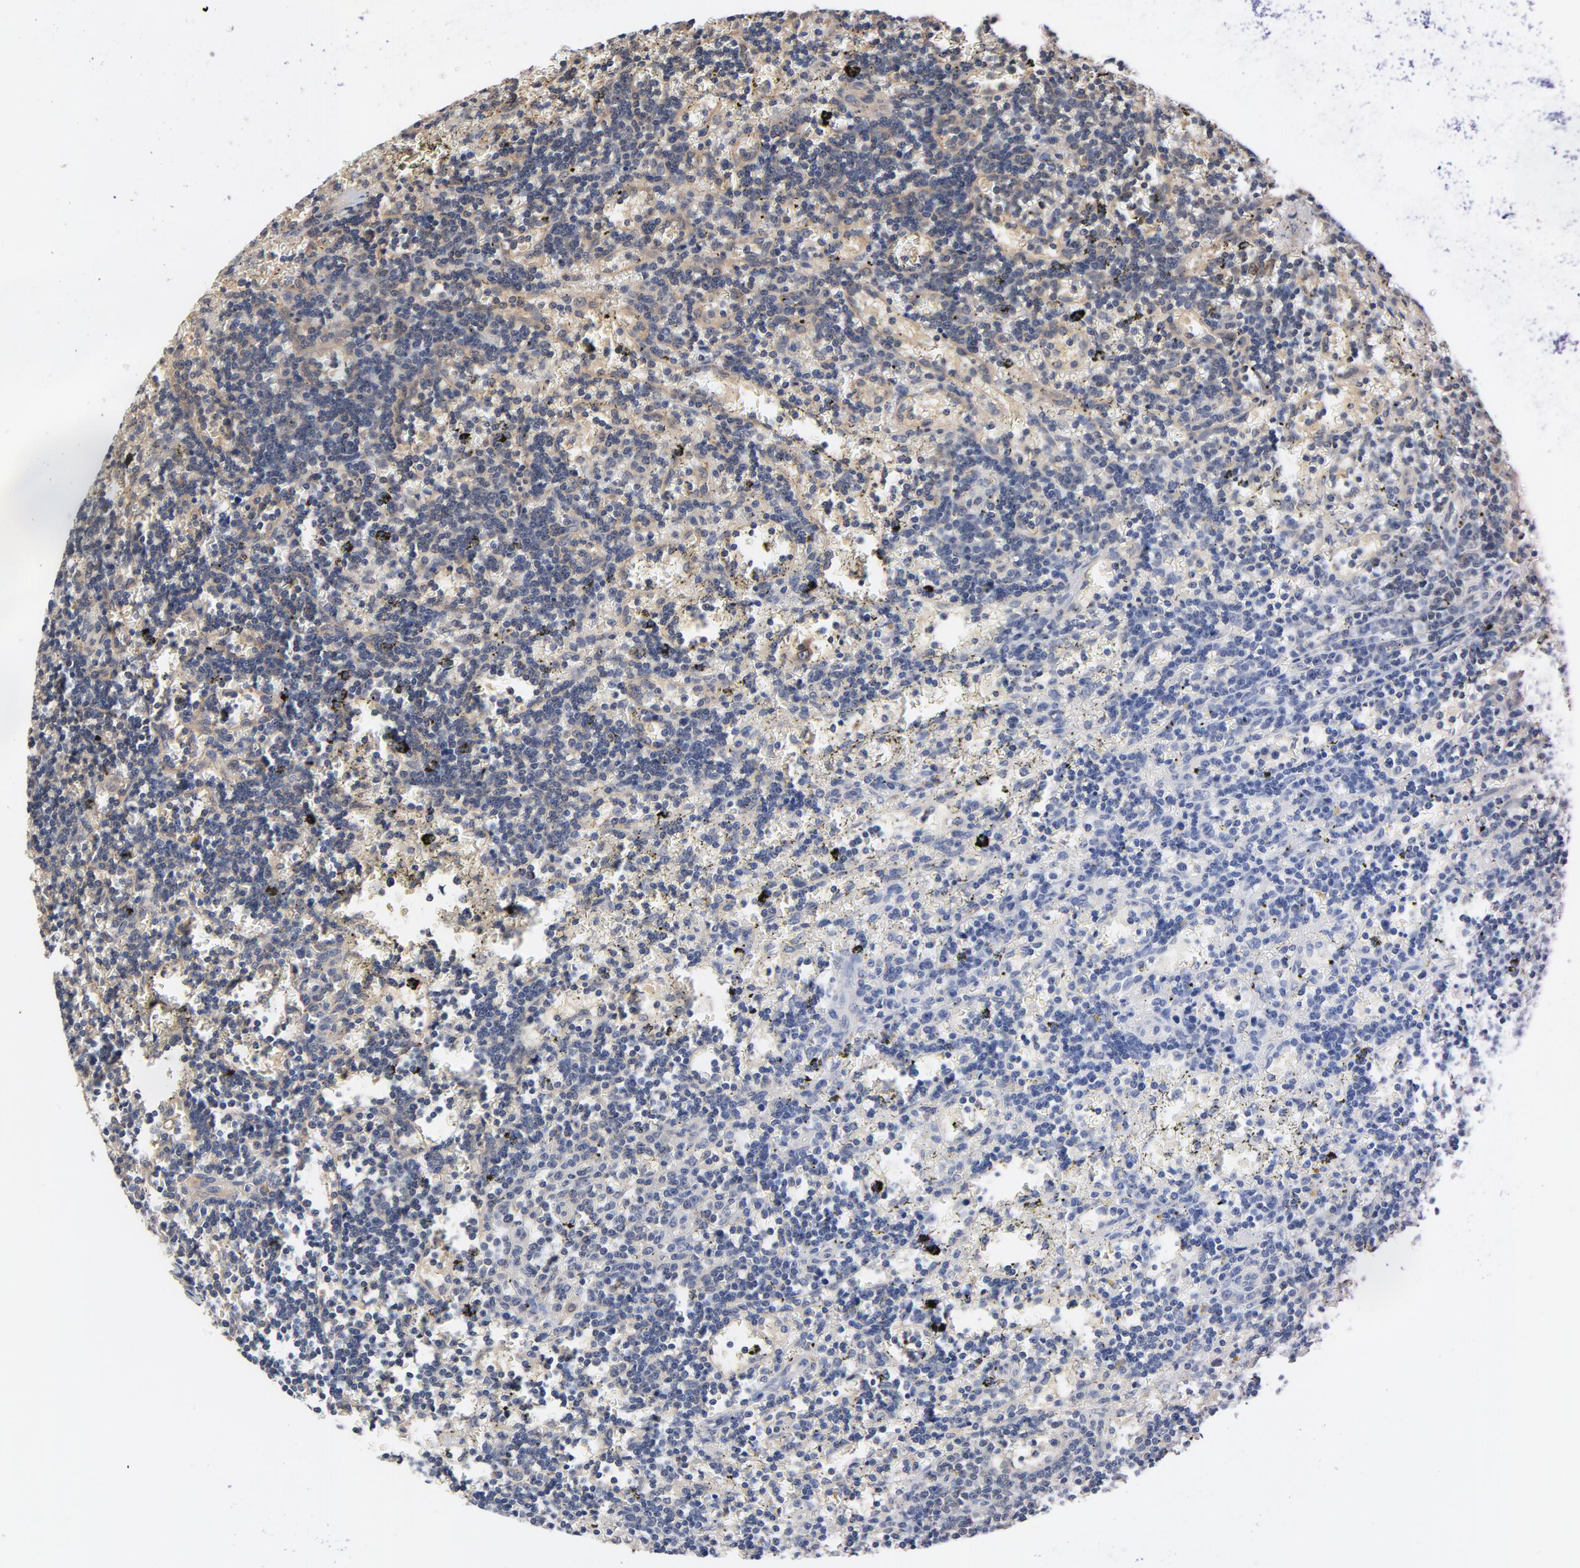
{"staining": {"intensity": "negative", "quantity": "none", "location": "none"}, "tissue": "lymphoma", "cell_type": "Tumor cells", "image_type": "cancer", "snomed": [{"axis": "morphology", "description": "Malignant lymphoma, non-Hodgkin's type, Low grade"}, {"axis": "topography", "description": "Spleen"}], "caption": "Immunohistochemistry (IHC) of lymphoma exhibits no positivity in tumor cells.", "gene": "PITPNM2", "patient": {"sex": "male", "age": 60}}